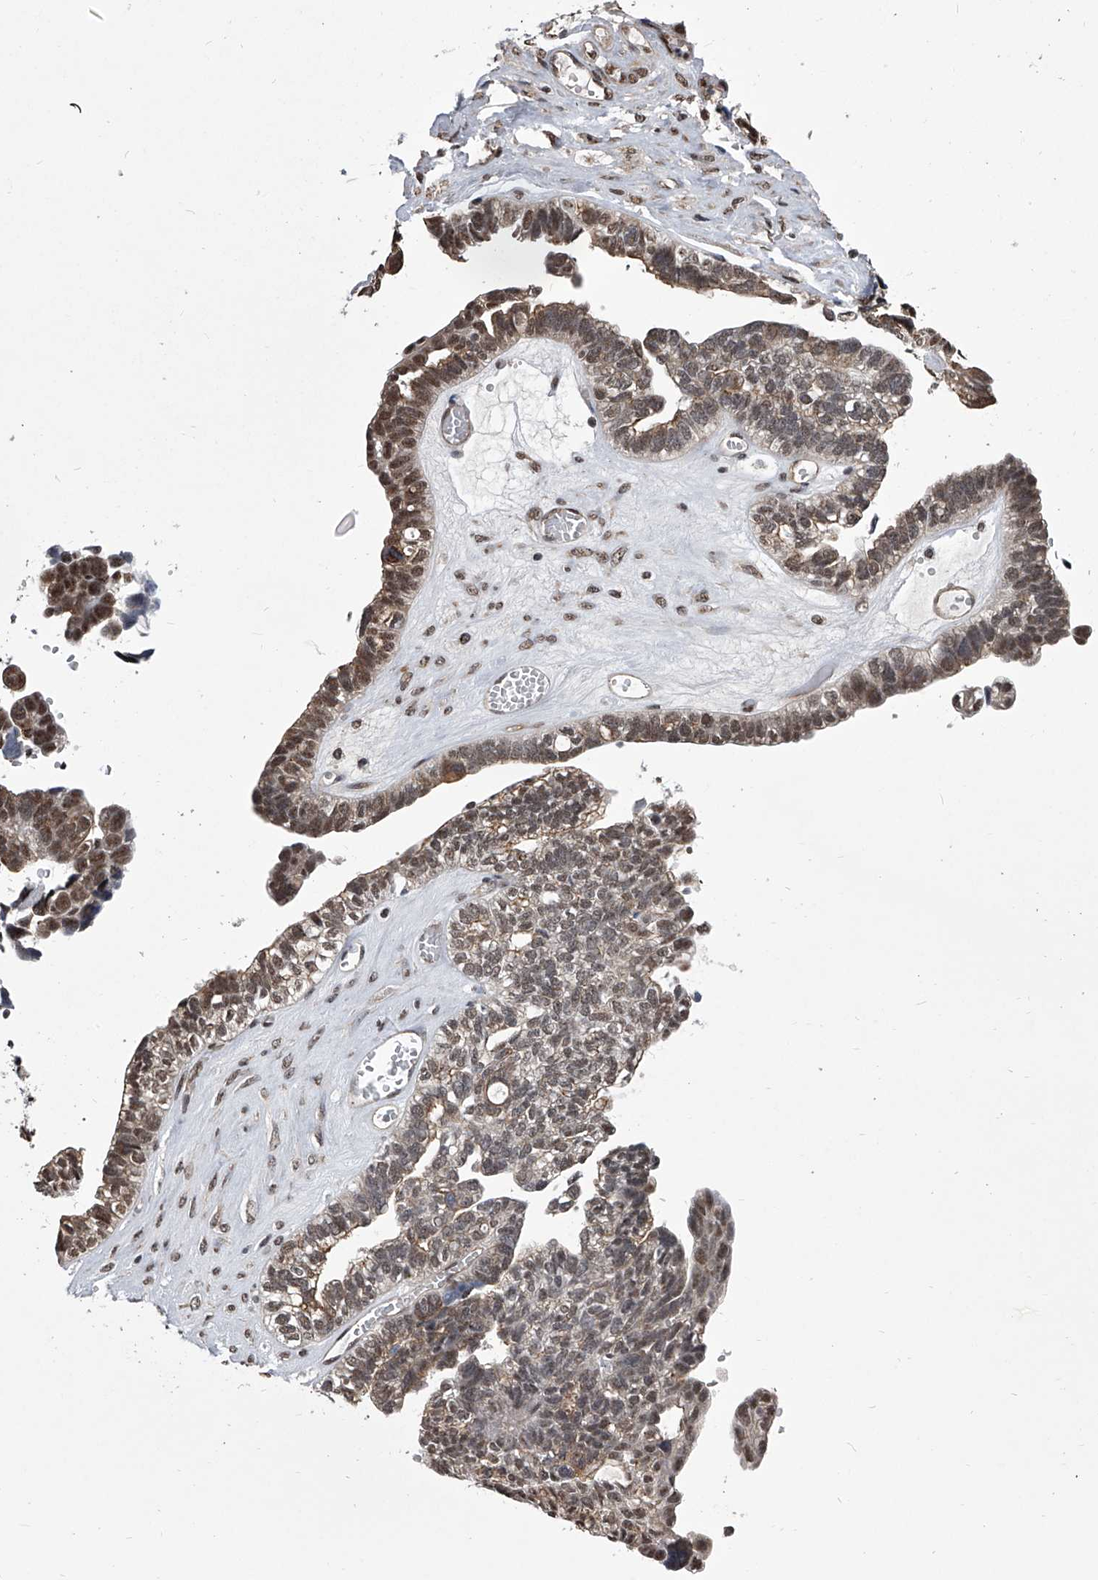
{"staining": {"intensity": "moderate", "quantity": ">75%", "location": "cytoplasmic/membranous,nuclear"}, "tissue": "ovarian cancer", "cell_type": "Tumor cells", "image_type": "cancer", "snomed": [{"axis": "morphology", "description": "Cystadenocarcinoma, serous, NOS"}, {"axis": "topography", "description": "Ovary"}], "caption": "Ovarian serous cystadenocarcinoma stained with a brown dye reveals moderate cytoplasmic/membranous and nuclear positive expression in about >75% of tumor cells.", "gene": "ZNF76", "patient": {"sex": "female", "age": 79}}